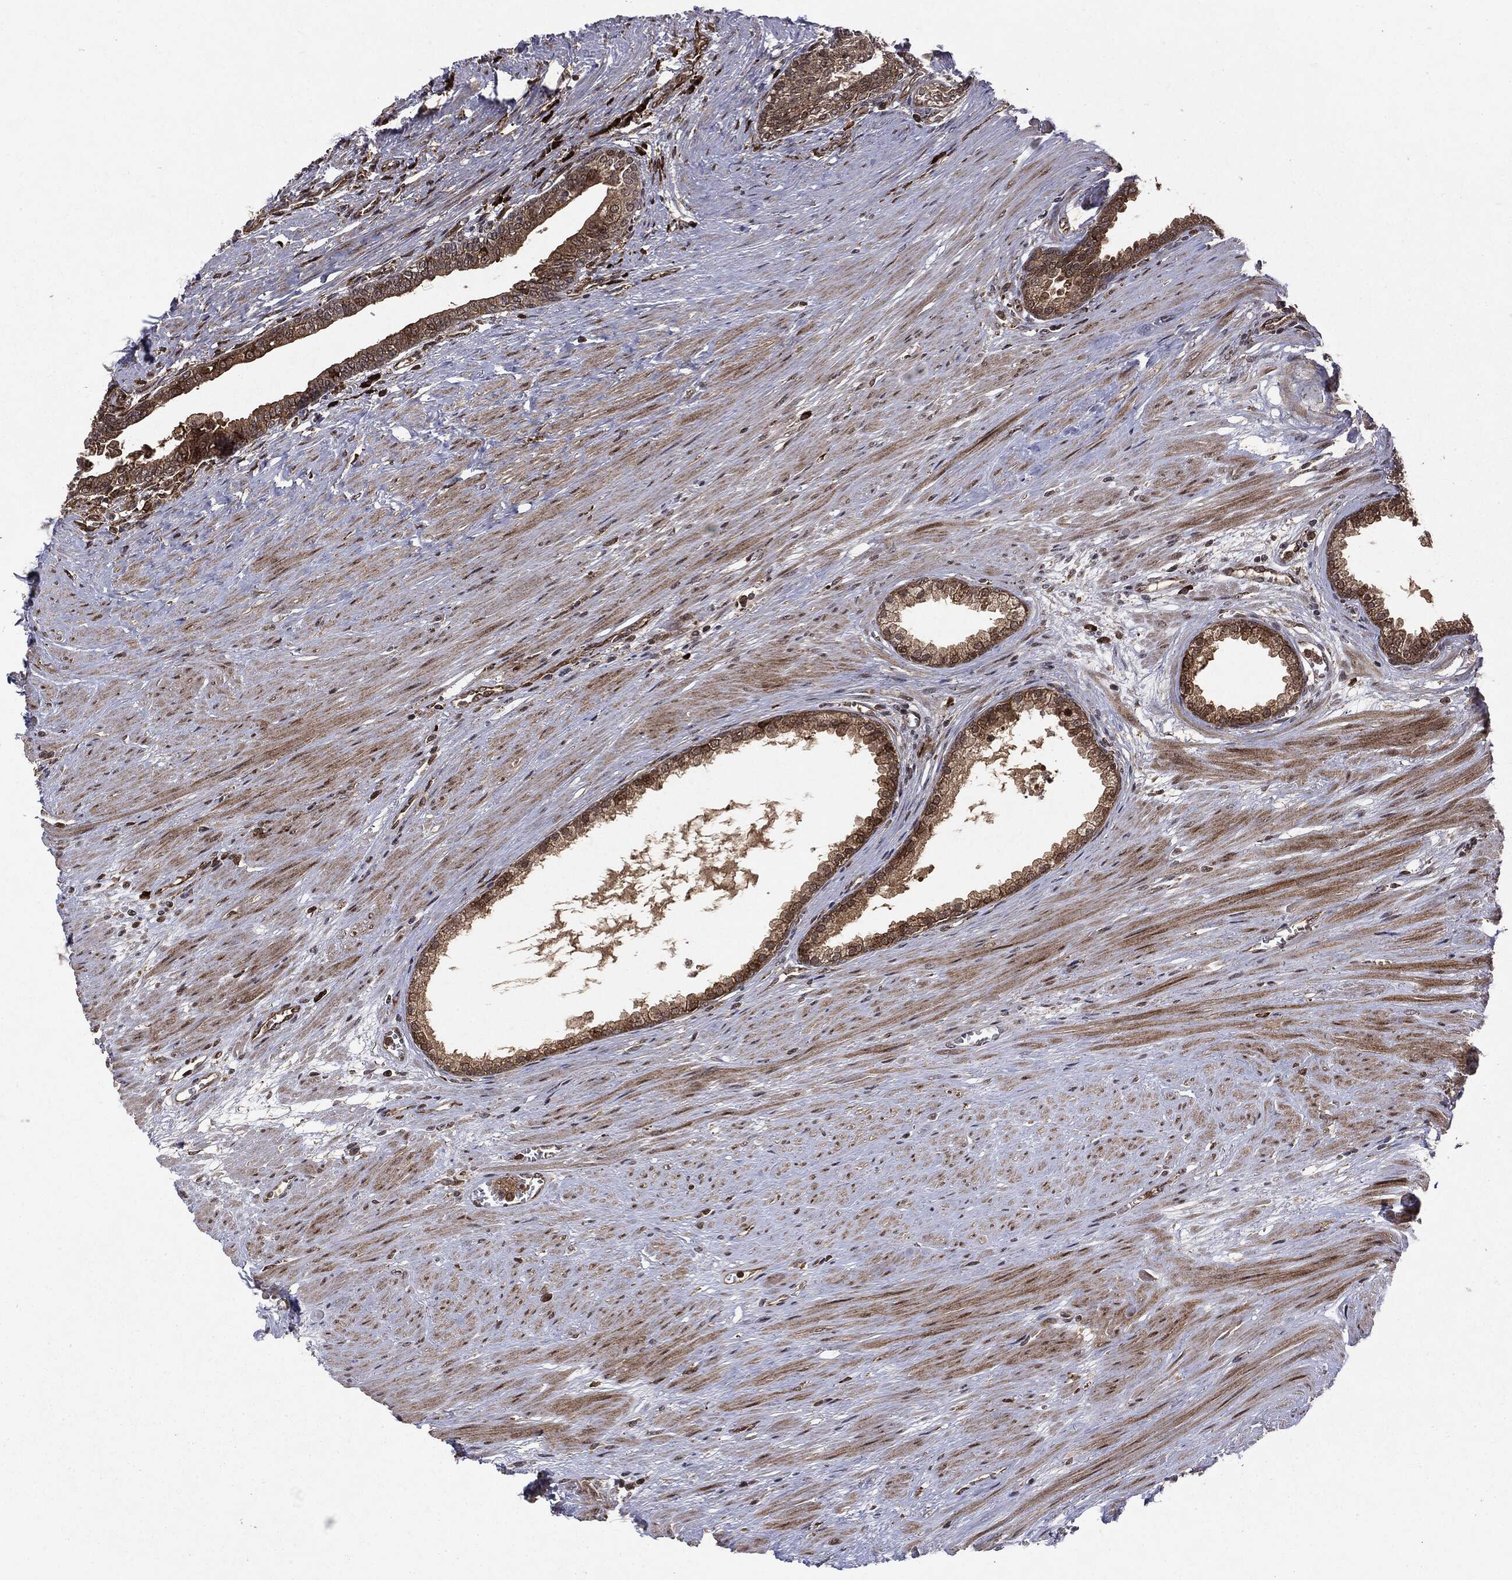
{"staining": {"intensity": "moderate", "quantity": ">75%", "location": "cytoplasmic/membranous"}, "tissue": "prostate", "cell_type": "Glandular cells", "image_type": "normal", "snomed": [{"axis": "morphology", "description": "Normal tissue, NOS"}, {"axis": "topography", "description": "Prostate"}], "caption": "A micrograph of human prostate stained for a protein shows moderate cytoplasmic/membranous brown staining in glandular cells.", "gene": "OTUB1", "patient": {"sex": "male", "age": 64}}